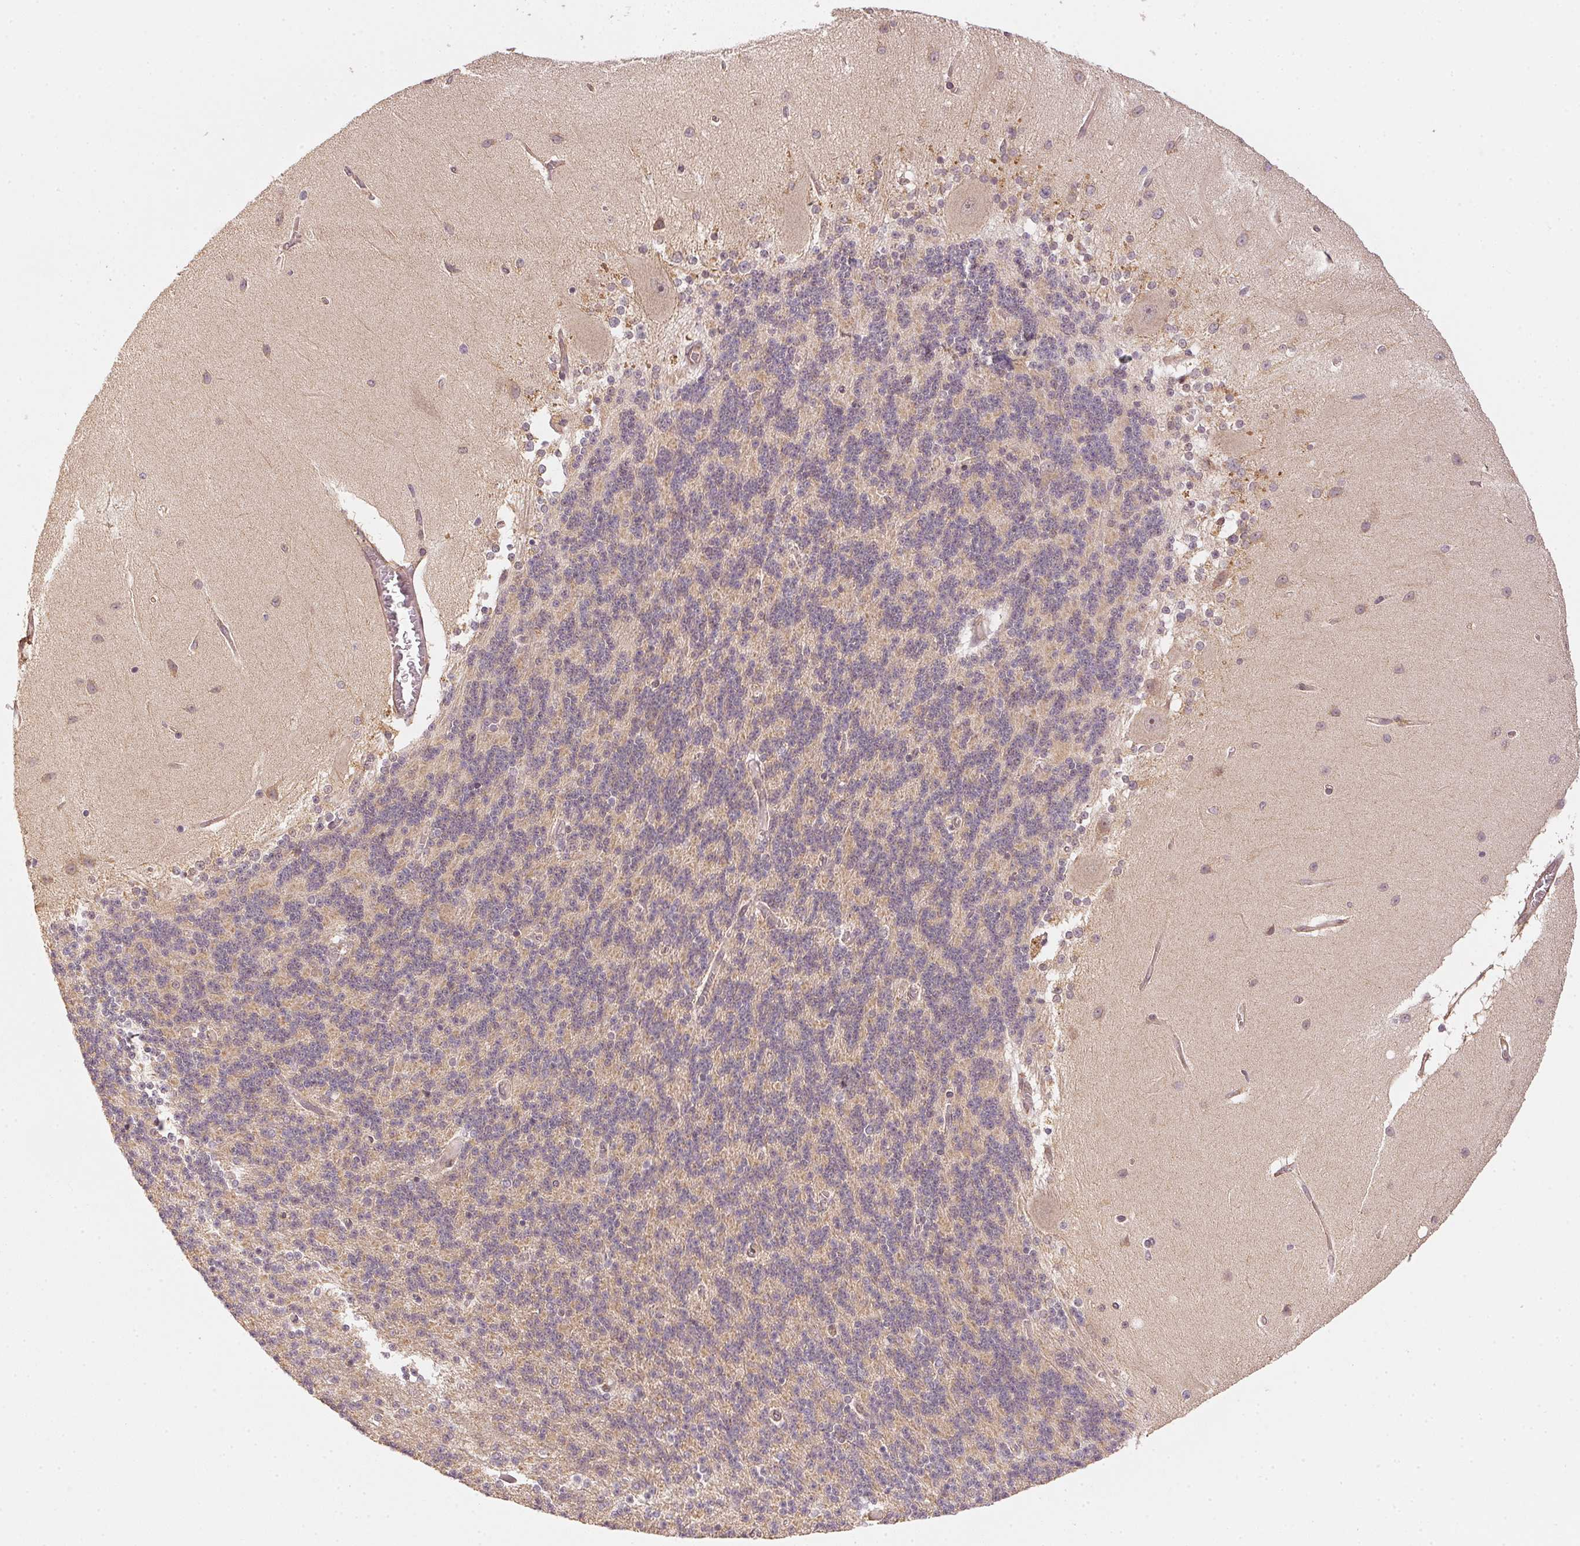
{"staining": {"intensity": "weak", "quantity": "25%-75%", "location": "cytoplasmic/membranous"}, "tissue": "cerebellum", "cell_type": "Cells in granular layer", "image_type": "normal", "snomed": [{"axis": "morphology", "description": "Normal tissue, NOS"}, {"axis": "topography", "description": "Cerebellum"}], "caption": "DAB (3,3'-diaminobenzidine) immunohistochemical staining of normal cerebellum reveals weak cytoplasmic/membranous protein staining in approximately 25%-75% of cells in granular layer.", "gene": "STRN4", "patient": {"sex": "female", "age": 54}}